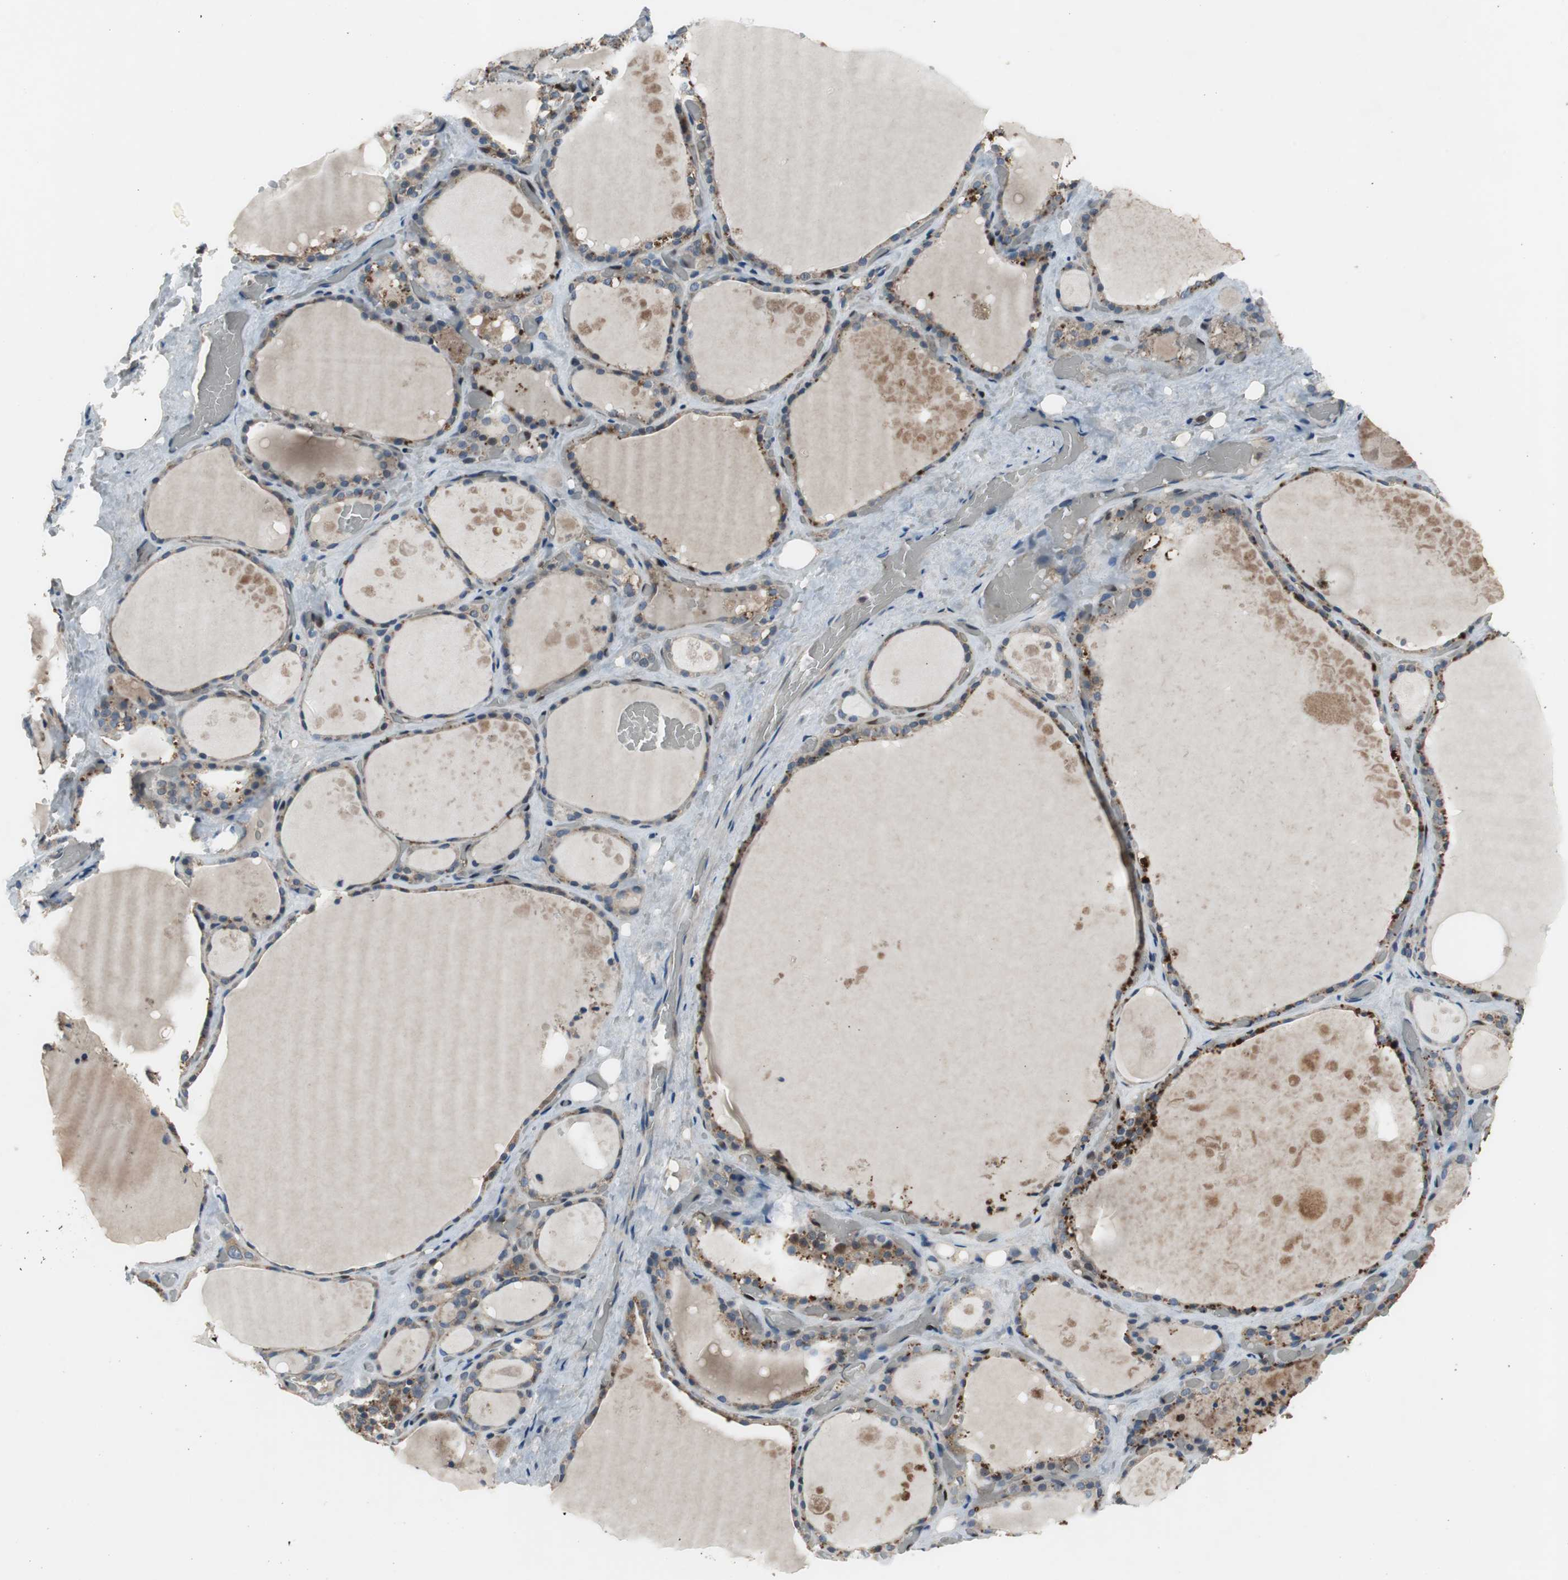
{"staining": {"intensity": "moderate", "quantity": "25%-75%", "location": "cytoplasmic/membranous"}, "tissue": "thyroid gland", "cell_type": "Glandular cells", "image_type": "normal", "snomed": [{"axis": "morphology", "description": "Normal tissue, NOS"}, {"axis": "topography", "description": "Thyroid gland"}], "caption": "Protein expression analysis of unremarkable human thyroid gland reveals moderate cytoplasmic/membranous expression in about 25%-75% of glandular cells. (DAB IHC, brown staining for protein, blue staining for nuclei).", "gene": "PI4KB", "patient": {"sex": "male", "age": 61}}